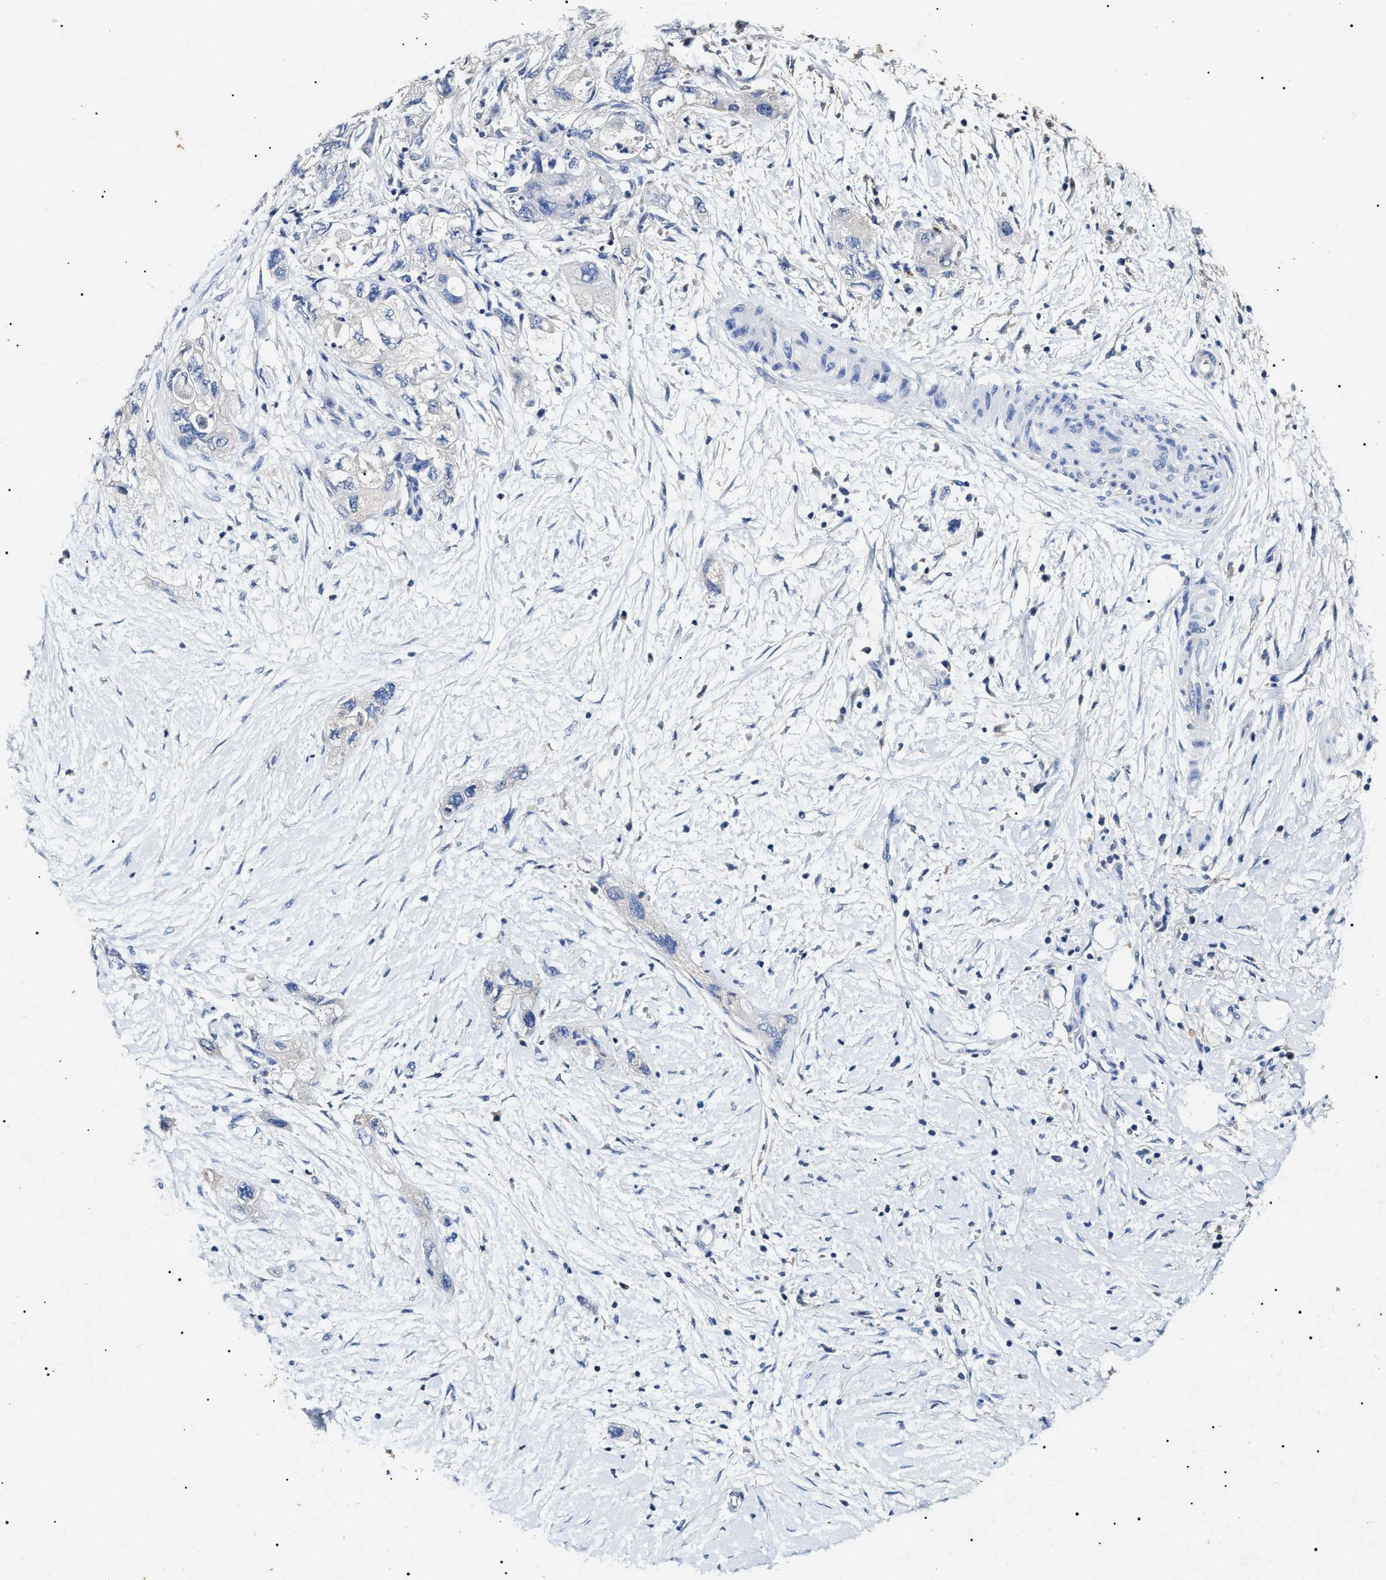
{"staining": {"intensity": "negative", "quantity": "none", "location": "none"}, "tissue": "pancreatic cancer", "cell_type": "Tumor cells", "image_type": "cancer", "snomed": [{"axis": "morphology", "description": "Adenocarcinoma, NOS"}, {"axis": "topography", "description": "Pancreas"}], "caption": "This is an immunohistochemistry (IHC) photomicrograph of human pancreatic adenocarcinoma. There is no expression in tumor cells.", "gene": "LRRC8E", "patient": {"sex": "female", "age": 73}}